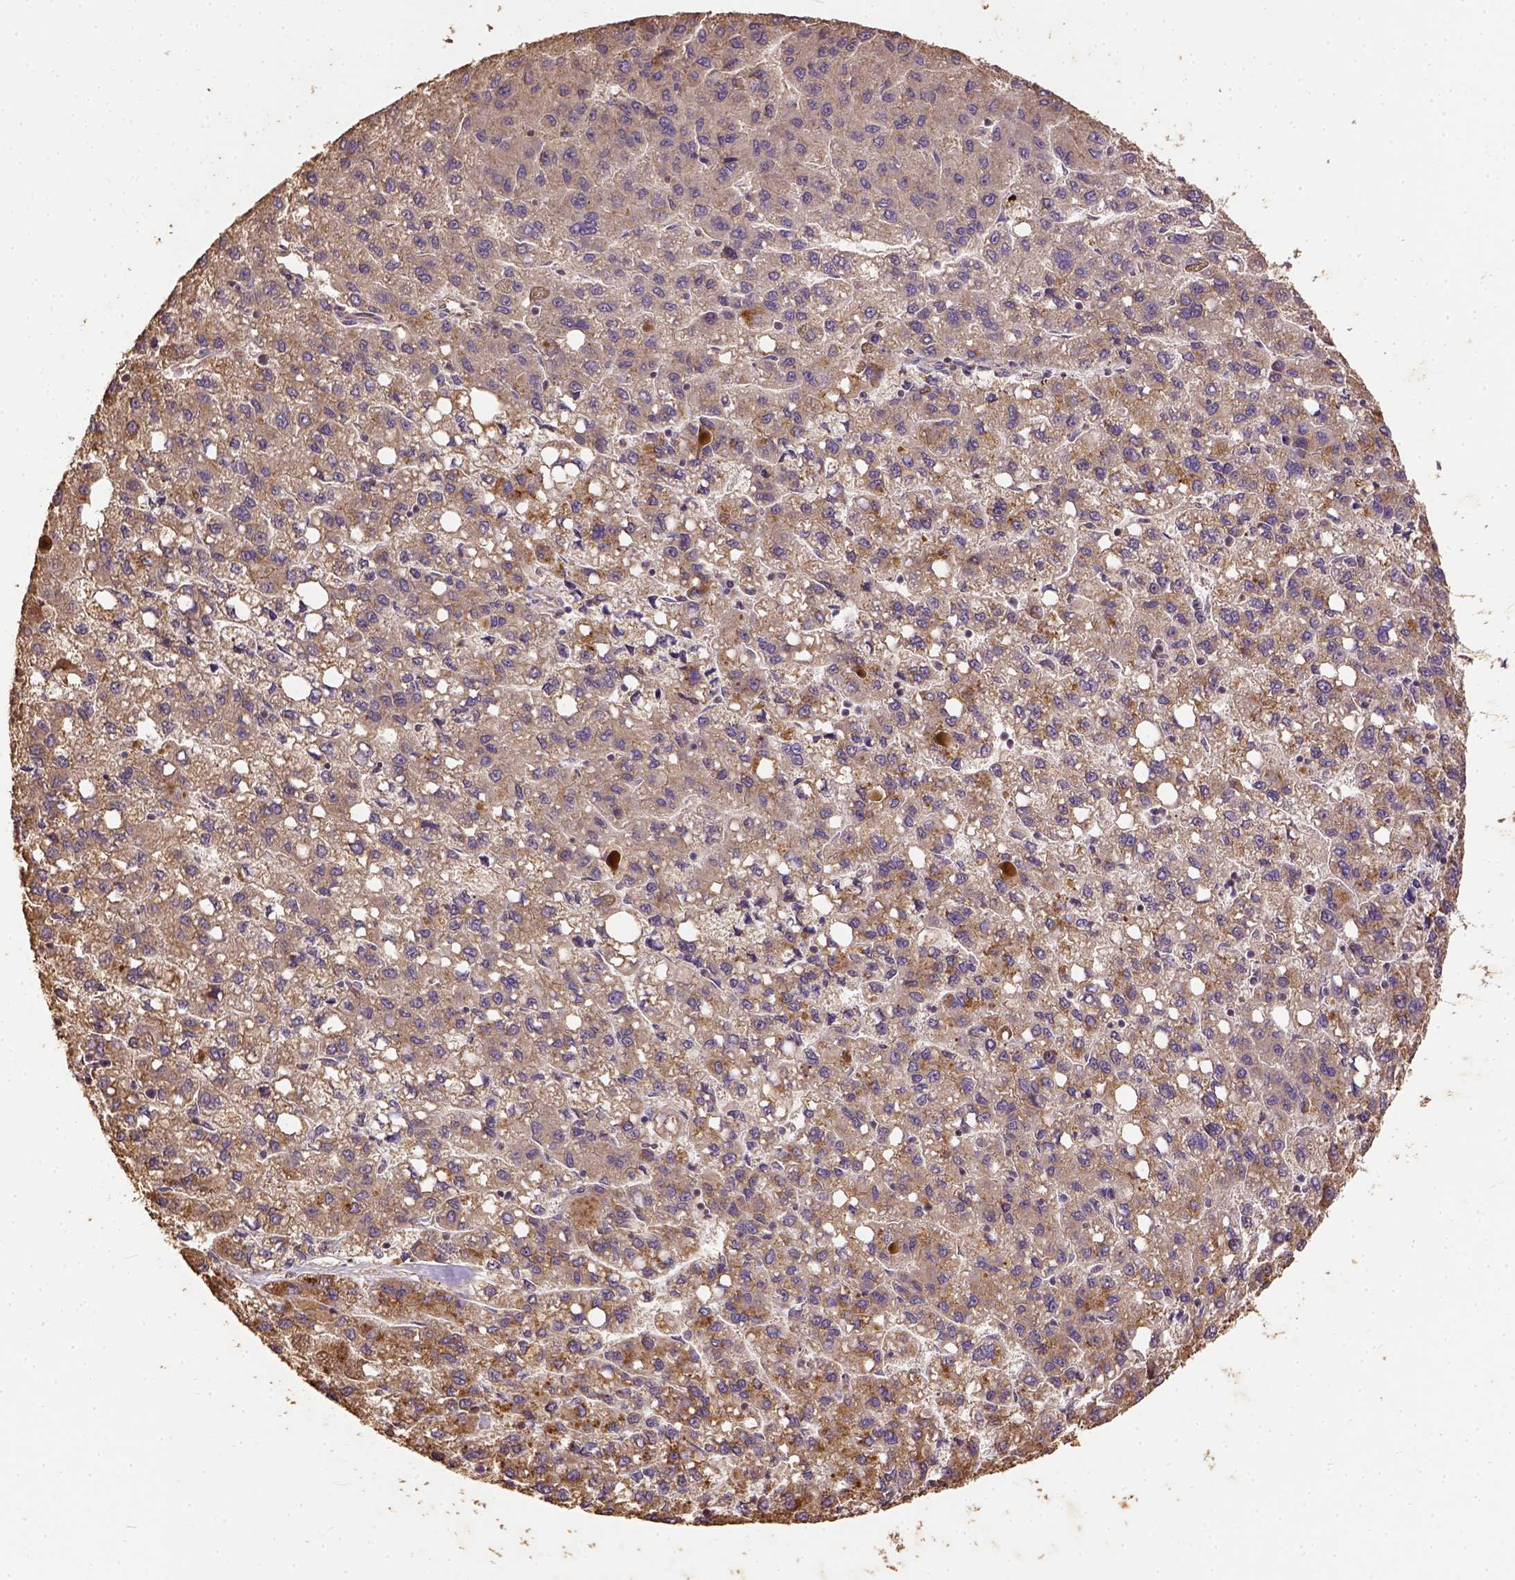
{"staining": {"intensity": "moderate", "quantity": "<25%", "location": "cytoplasmic/membranous"}, "tissue": "liver cancer", "cell_type": "Tumor cells", "image_type": "cancer", "snomed": [{"axis": "morphology", "description": "Carcinoma, Hepatocellular, NOS"}, {"axis": "topography", "description": "Liver"}], "caption": "Immunohistochemical staining of liver hepatocellular carcinoma shows low levels of moderate cytoplasmic/membranous staining in approximately <25% of tumor cells.", "gene": "ATP1B3", "patient": {"sex": "female", "age": 82}}